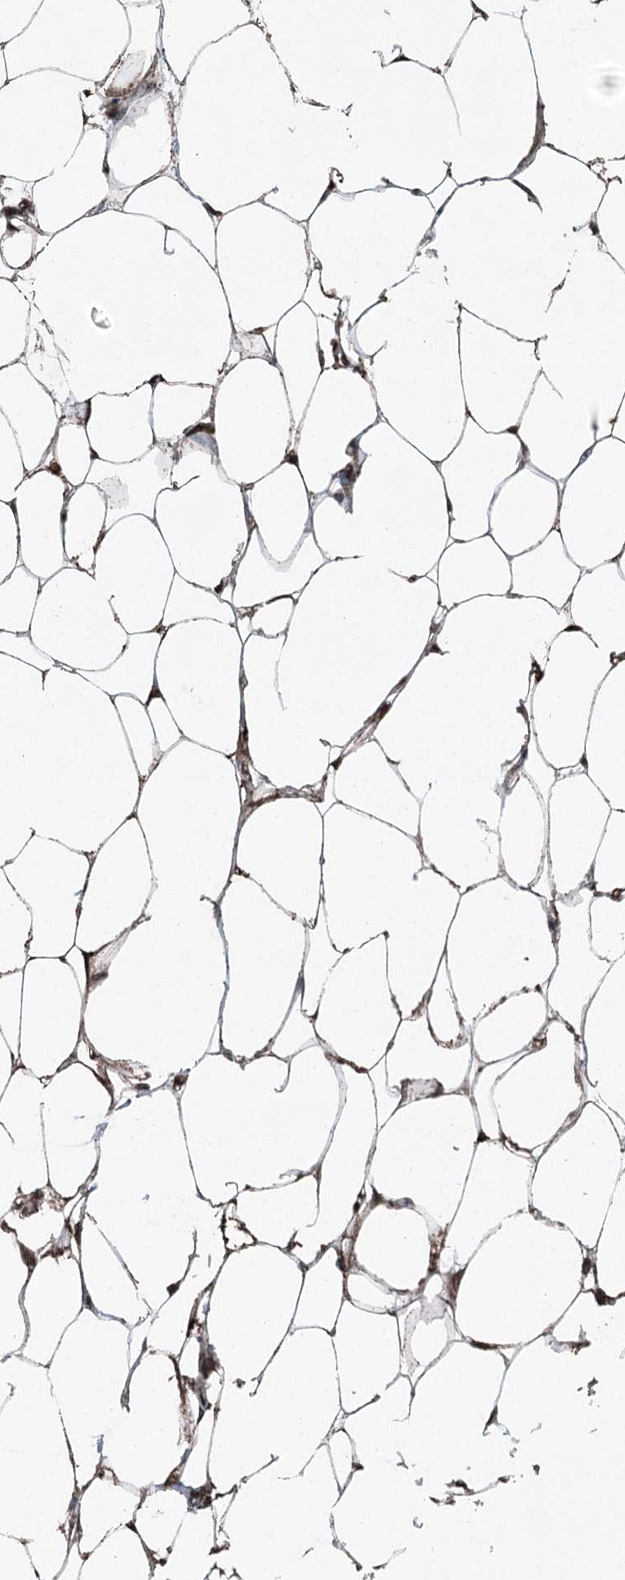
{"staining": {"intensity": "moderate", "quantity": "25%-75%", "location": "cytoplasmic/membranous"}, "tissue": "adipose tissue", "cell_type": "Adipocytes", "image_type": "normal", "snomed": [{"axis": "morphology", "description": "Normal tissue, NOS"}, {"axis": "morphology", "description": "Adenocarcinoma, NOS"}, {"axis": "topography", "description": "Colon"}, {"axis": "topography", "description": "Peripheral nerve tissue"}], "caption": "Adipocytes show medium levels of moderate cytoplasmic/membranous staining in about 25%-75% of cells in normal adipose tissue.", "gene": "BCKDHA", "patient": {"sex": "male", "age": 14}}